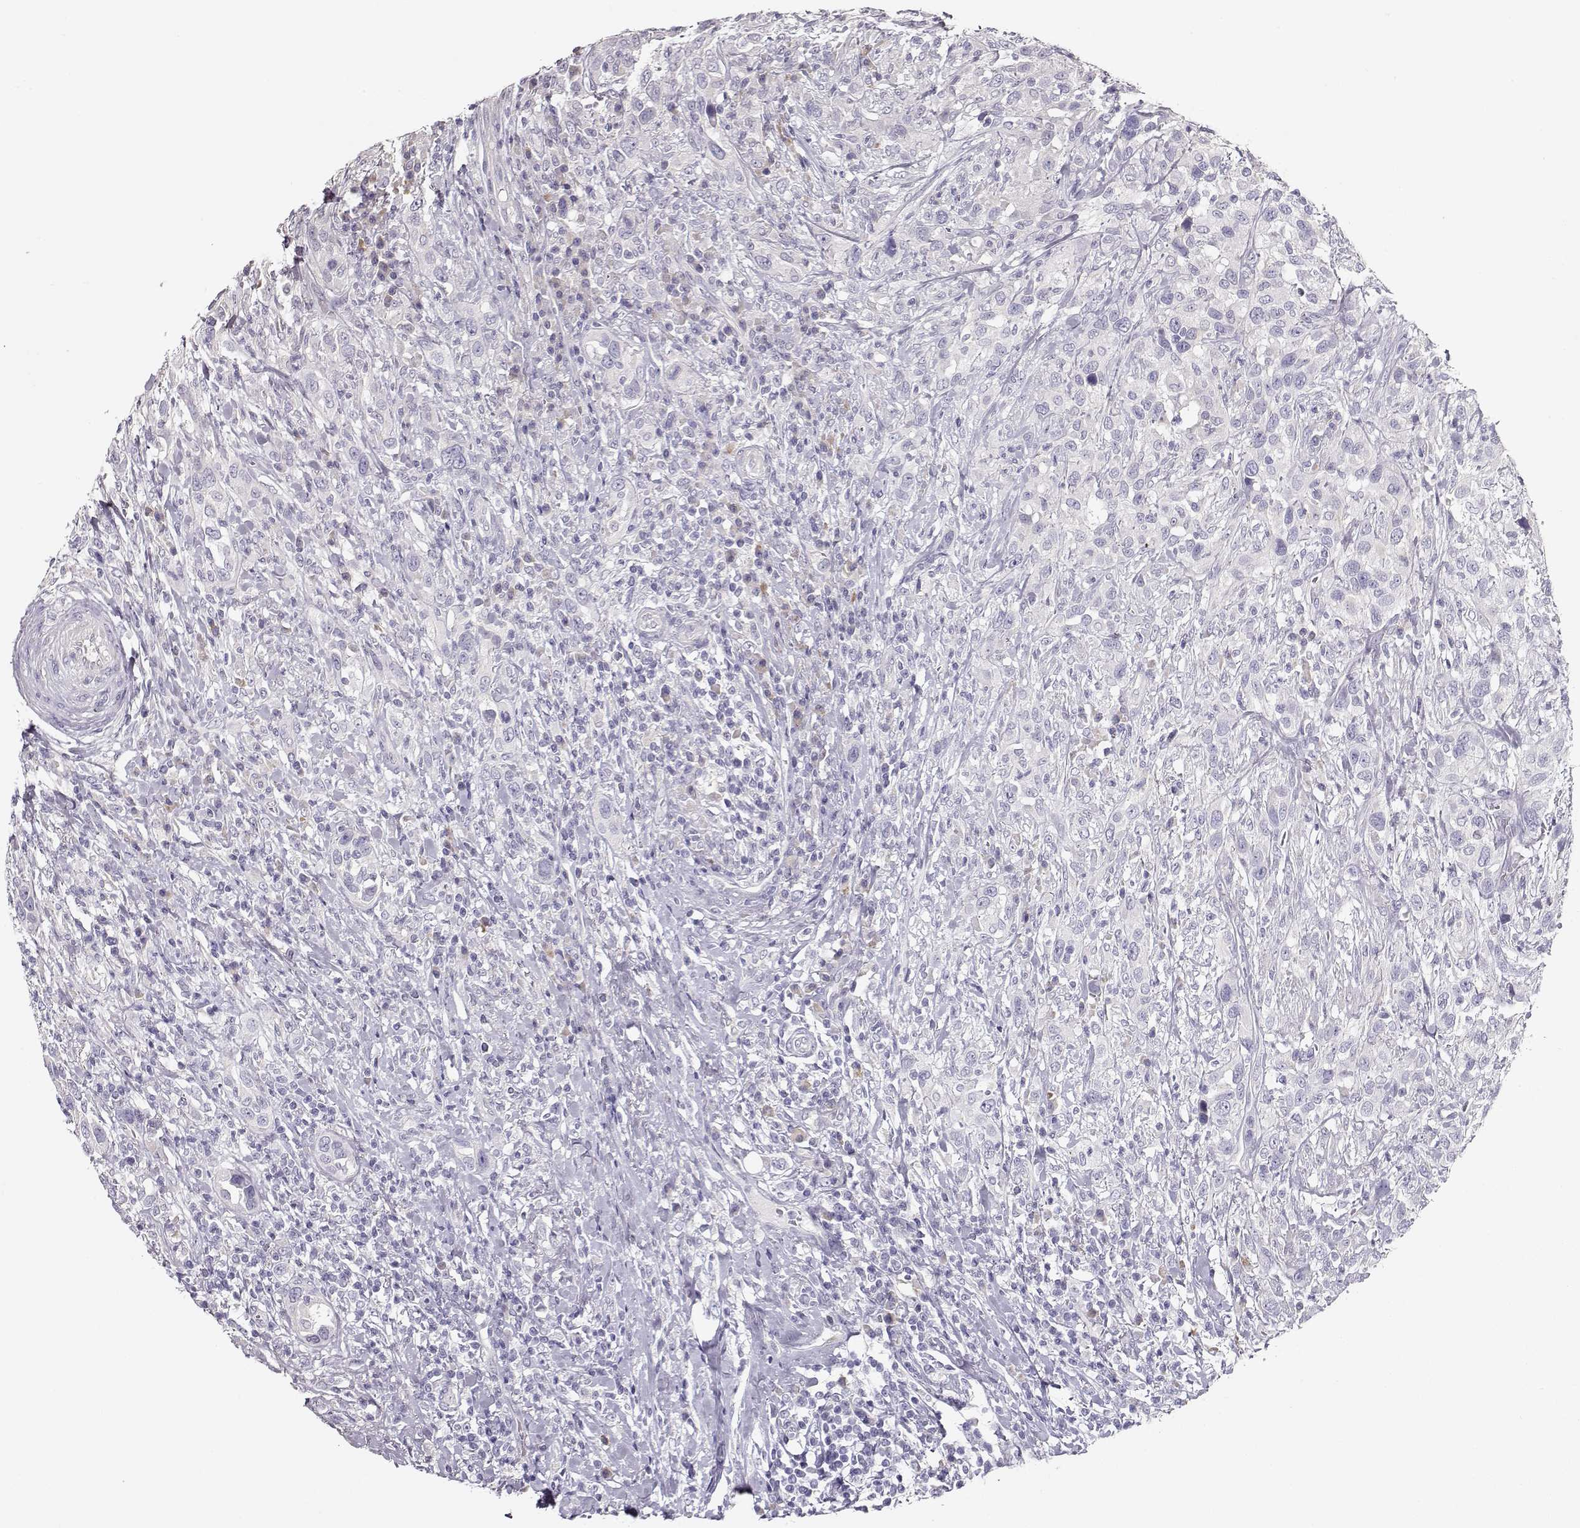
{"staining": {"intensity": "negative", "quantity": "none", "location": "none"}, "tissue": "urothelial cancer", "cell_type": "Tumor cells", "image_type": "cancer", "snomed": [{"axis": "morphology", "description": "Urothelial carcinoma, NOS"}, {"axis": "morphology", "description": "Urothelial carcinoma, High grade"}, {"axis": "topography", "description": "Urinary bladder"}], "caption": "Tumor cells are negative for brown protein staining in urothelial carcinoma (high-grade).", "gene": "GLIPR1L2", "patient": {"sex": "female", "age": 64}}